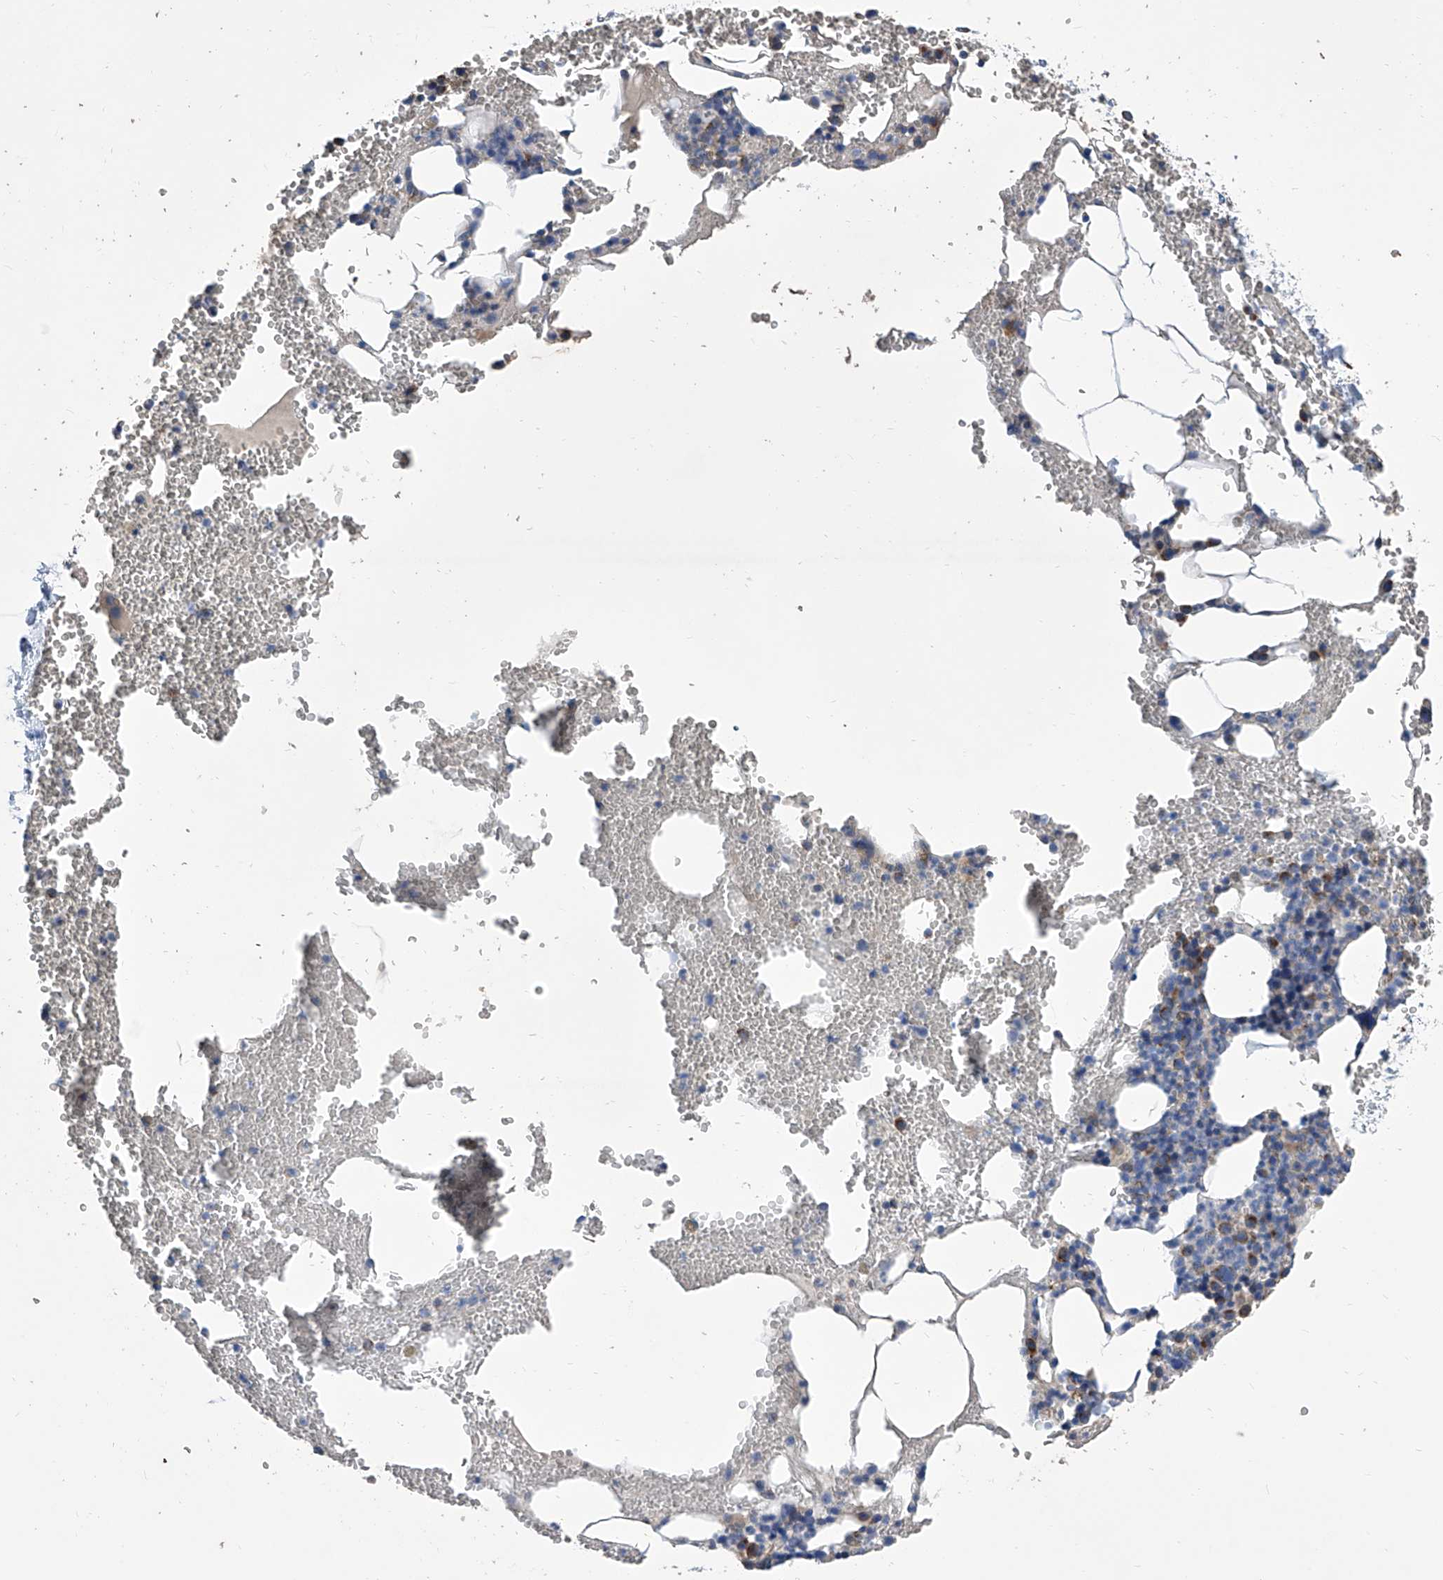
{"staining": {"intensity": "moderate", "quantity": "<25%", "location": "cytoplasmic/membranous"}, "tissue": "bone marrow", "cell_type": "Hematopoietic cells", "image_type": "normal", "snomed": [{"axis": "morphology", "description": "Normal tissue, NOS"}, {"axis": "morphology", "description": "Inflammation, NOS"}, {"axis": "topography", "description": "Bone marrow"}], "caption": "Protein expression analysis of benign bone marrow displays moderate cytoplasmic/membranous expression in approximately <25% of hematopoietic cells.", "gene": "TJAP1", "patient": {"sex": "female", "age": 78}}